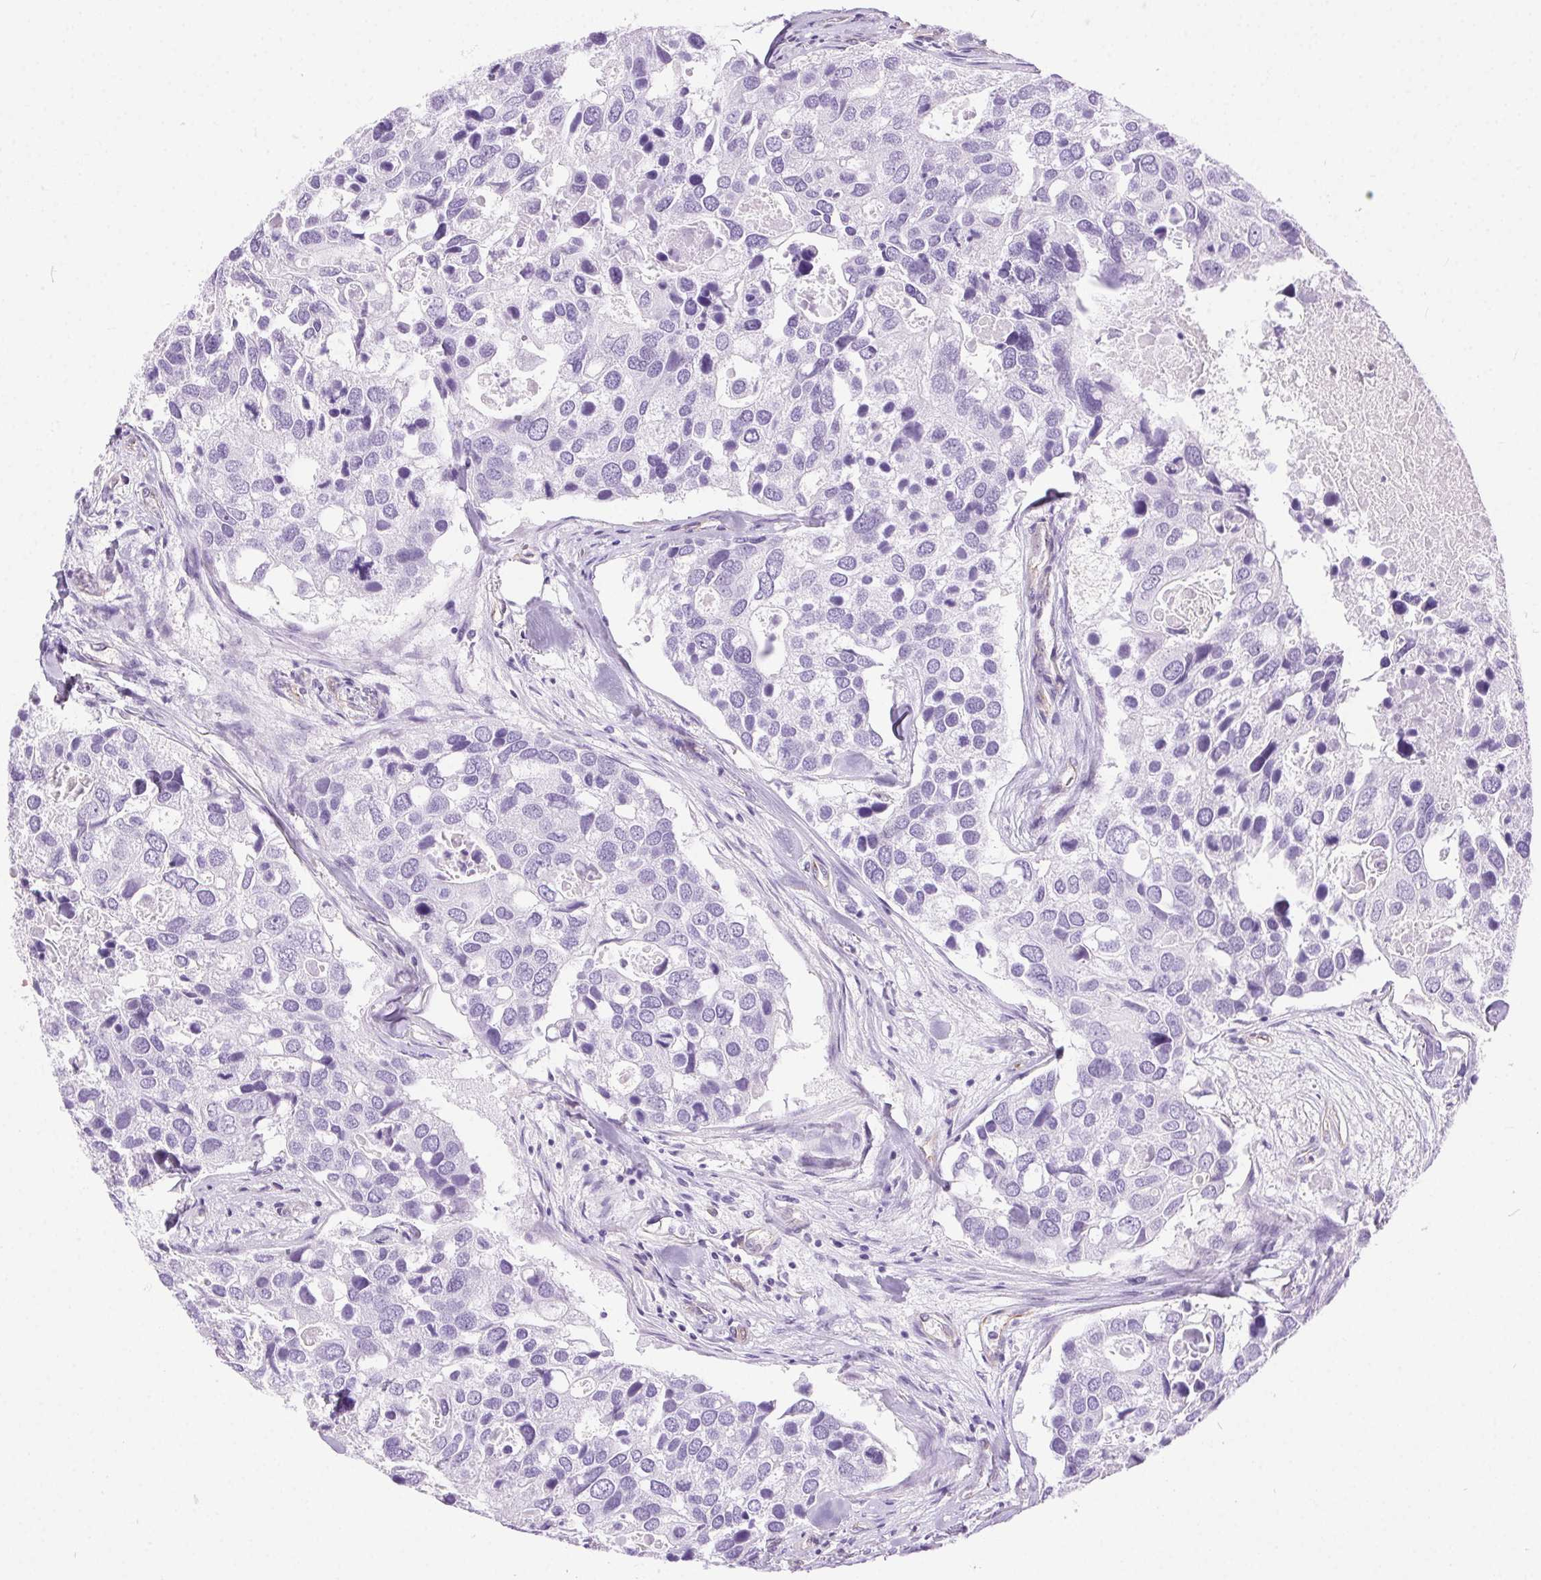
{"staining": {"intensity": "negative", "quantity": "none", "location": "none"}, "tissue": "breast cancer", "cell_type": "Tumor cells", "image_type": "cancer", "snomed": [{"axis": "morphology", "description": "Duct carcinoma"}, {"axis": "topography", "description": "Breast"}], "caption": "Immunohistochemistry histopathology image of infiltrating ductal carcinoma (breast) stained for a protein (brown), which shows no positivity in tumor cells. (Immunohistochemistry, brightfield microscopy, high magnification).", "gene": "SHCBP1L", "patient": {"sex": "female", "age": 83}}